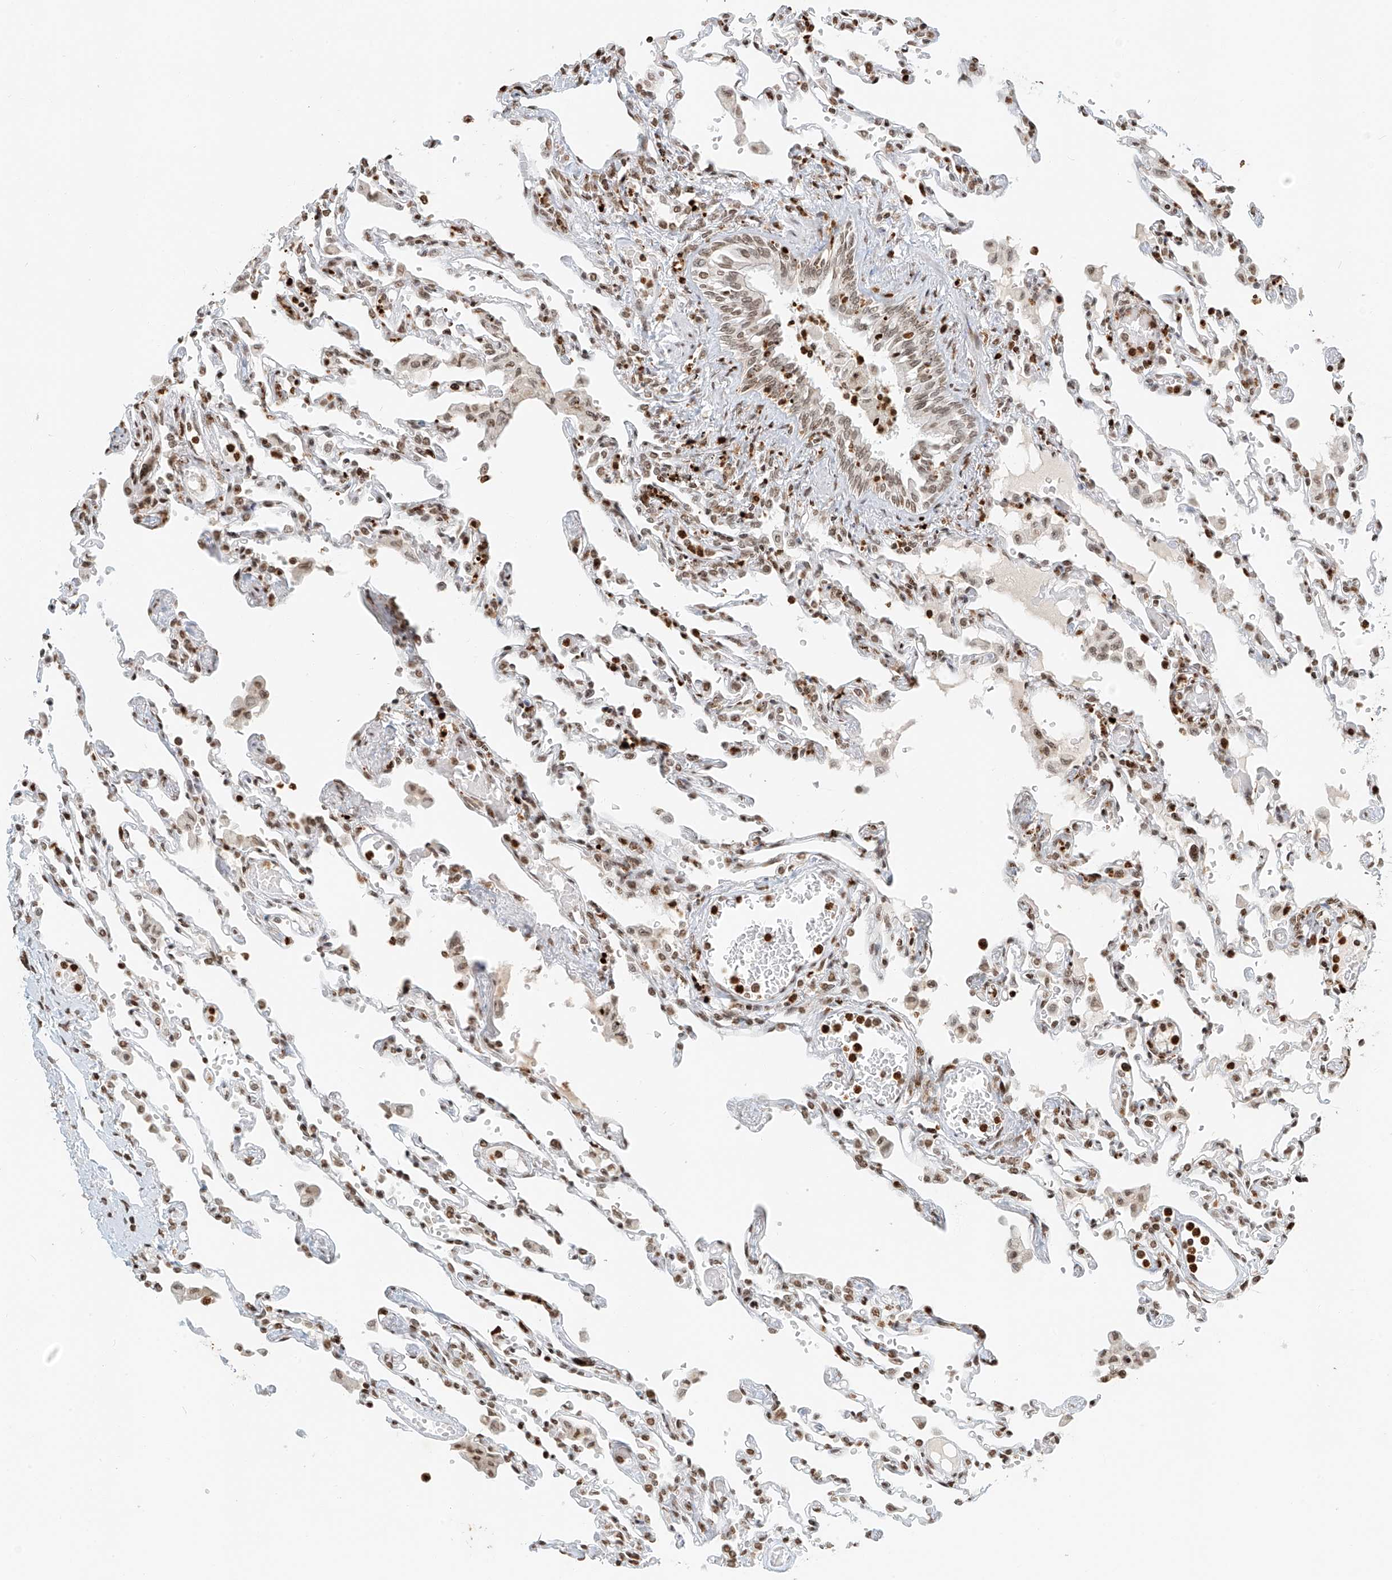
{"staining": {"intensity": "moderate", "quantity": ">75%", "location": "nuclear"}, "tissue": "lung", "cell_type": "Alveolar cells", "image_type": "normal", "snomed": [{"axis": "morphology", "description": "Normal tissue, NOS"}, {"axis": "topography", "description": "Bronchus"}, {"axis": "topography", "description": "Lung"}], "caption": "Normal lung demonstrates moderate nuclear expression in about >75% of alveolar cells.", "gene": "C17orf58", "patient": {"sex": "female", "age": 49}}